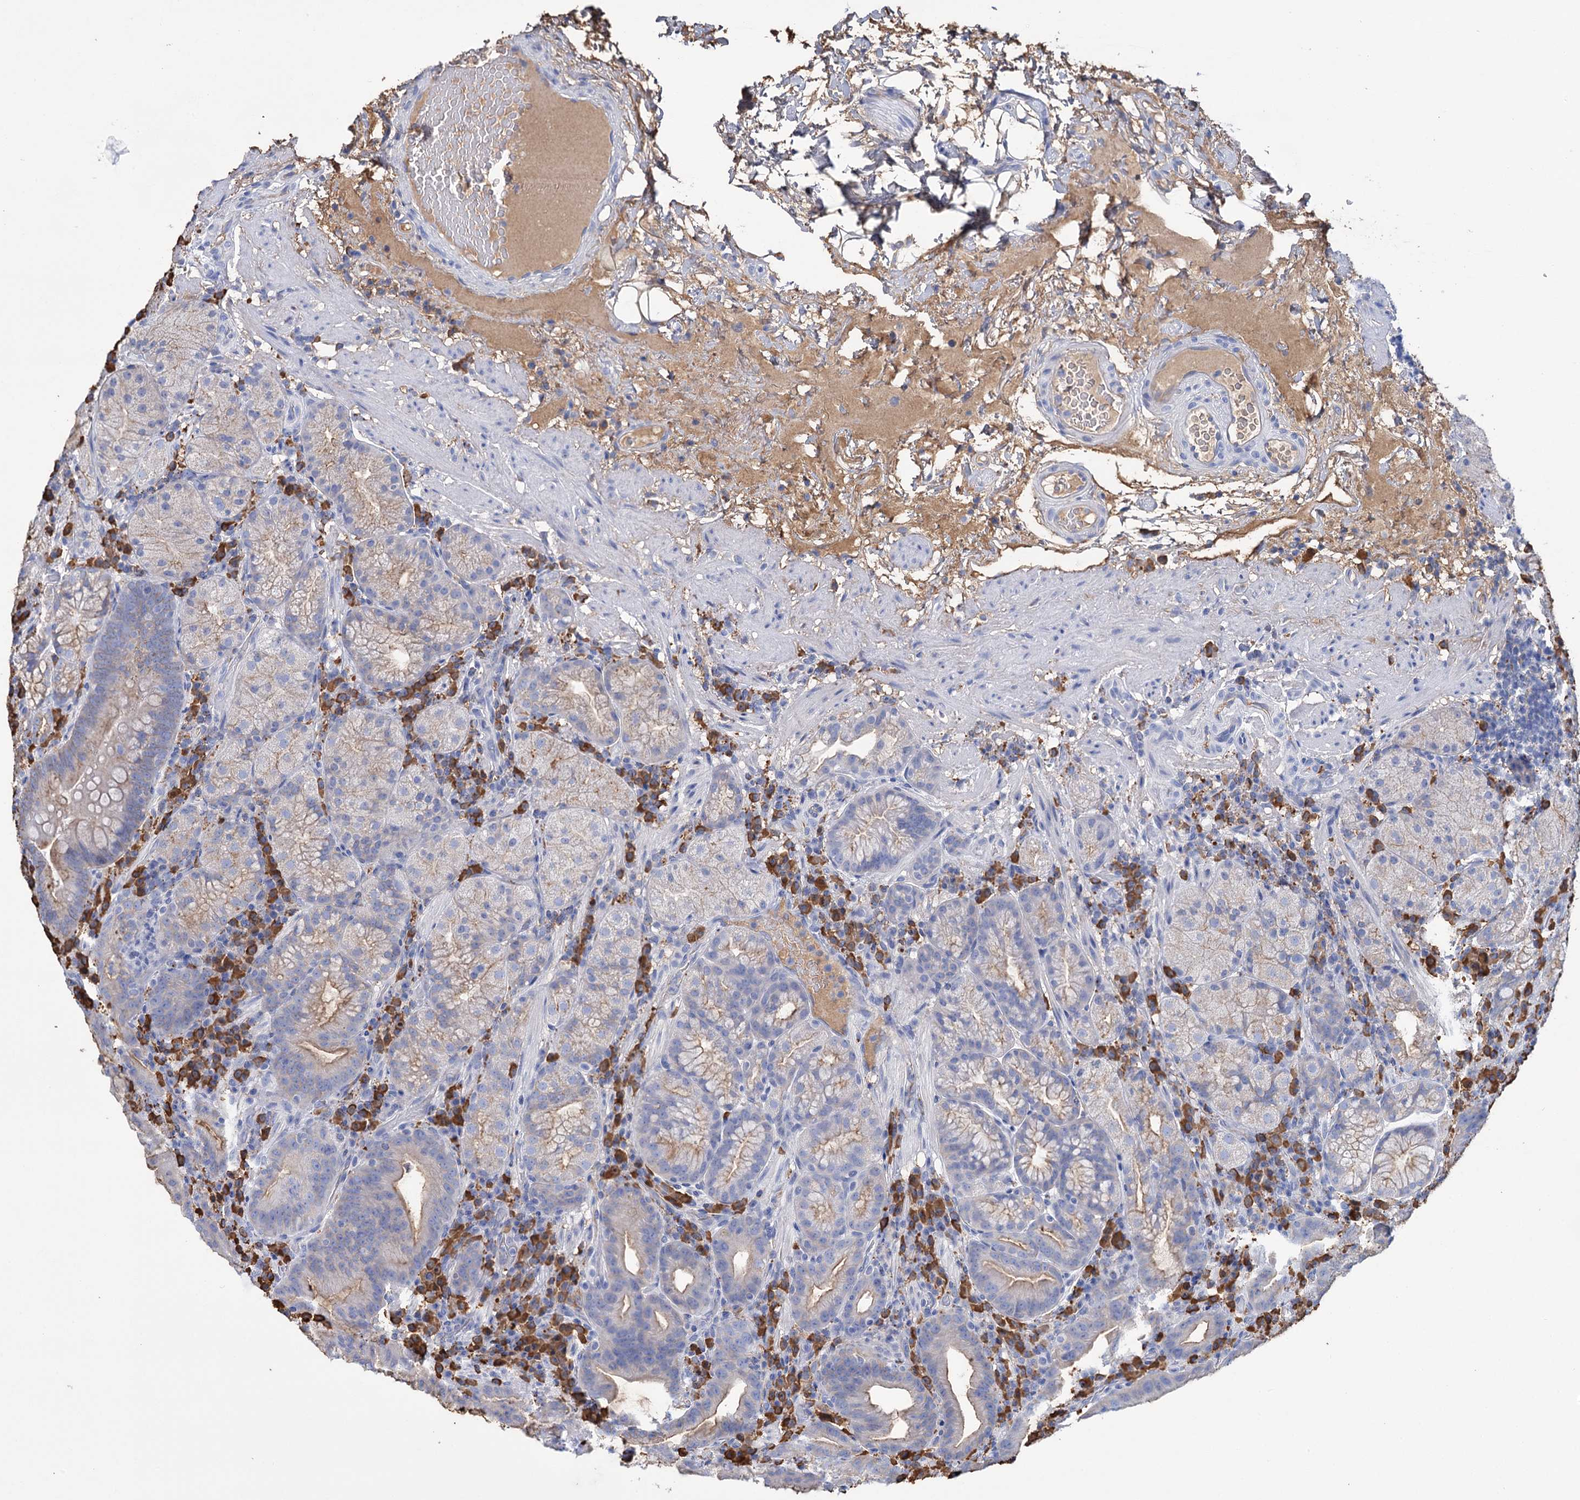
{"staining": {"intensity": "weak", "quantity": "25%-75%", "location": "cytoplasmic/membranous"}, "tissue": "stomach", "cell_type": "Glandular cells", "image_type": "normal", "snomed": [{"axis": "morphology", "description": "Normal tissue, NOS"}, {"axis": "morphology", "description": "Inflammation, NOS"}, {"axis": "topography", "description": "Stomach"}], "caption": "This is a micrograph of IHC staining of benign stomach, which shows weak expression in the cytoplasmic/membranous of glandular cells.", "gene": "FBXW12", "patient": {"sex": "male", "age": 79}}